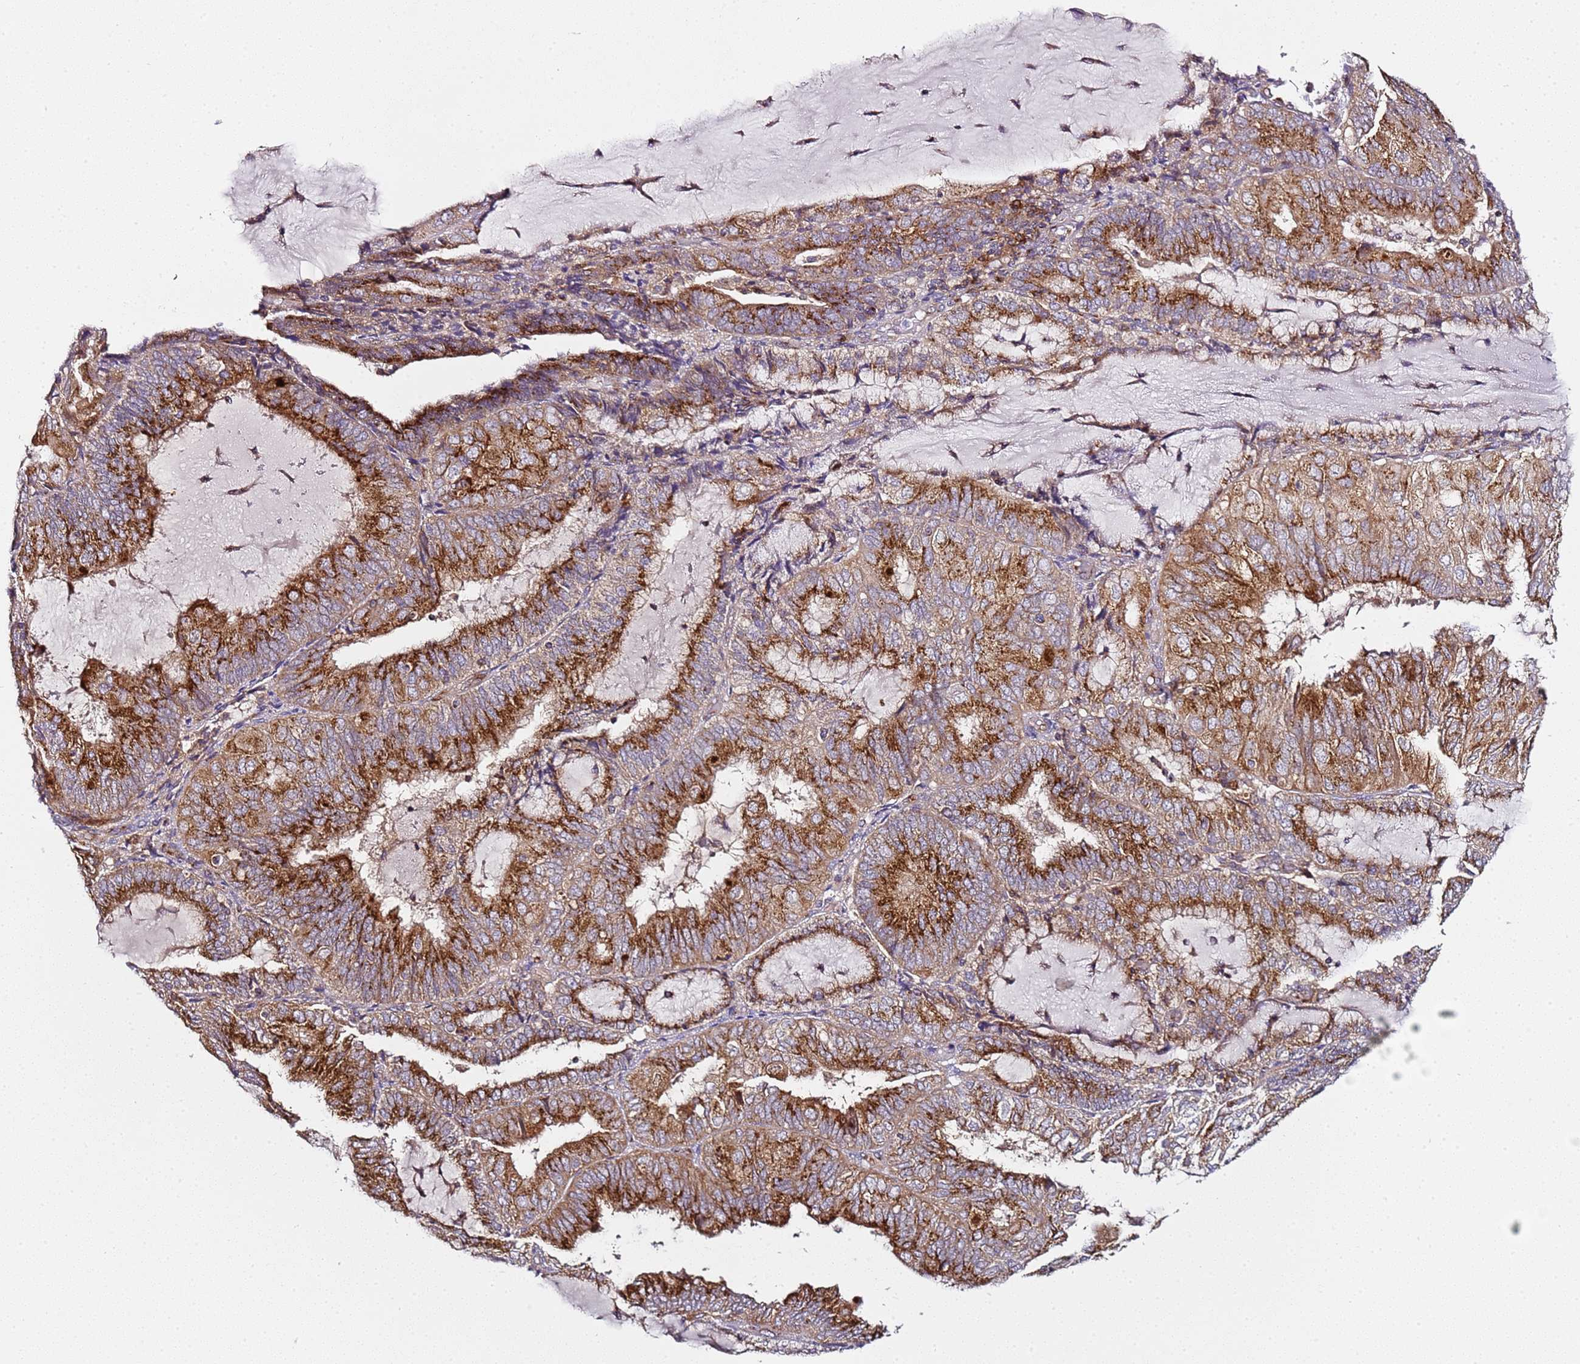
{"staining": {"intensity": "strong", "quantity": ">75%", "location": "cytoplasmic/membranous"}, "tissue": "endometrial cancer", "cell_type": "Tumor cells", "image_type": "cancer", "snomed": [{"axis": "morphology", "description": "Adenocarcinoma, NOS"}, {"axis": "topography", "description": "Endometrium"}], "caption": "Strong cytoplasmic/membranous expression for a protein is appreciated in approximately >75% of tumor cells of adenocarcinoma (endometrial) using immunohistochemistry.", "gene": "MRPL49", "patient": {"sex": "female", "age": 81}}